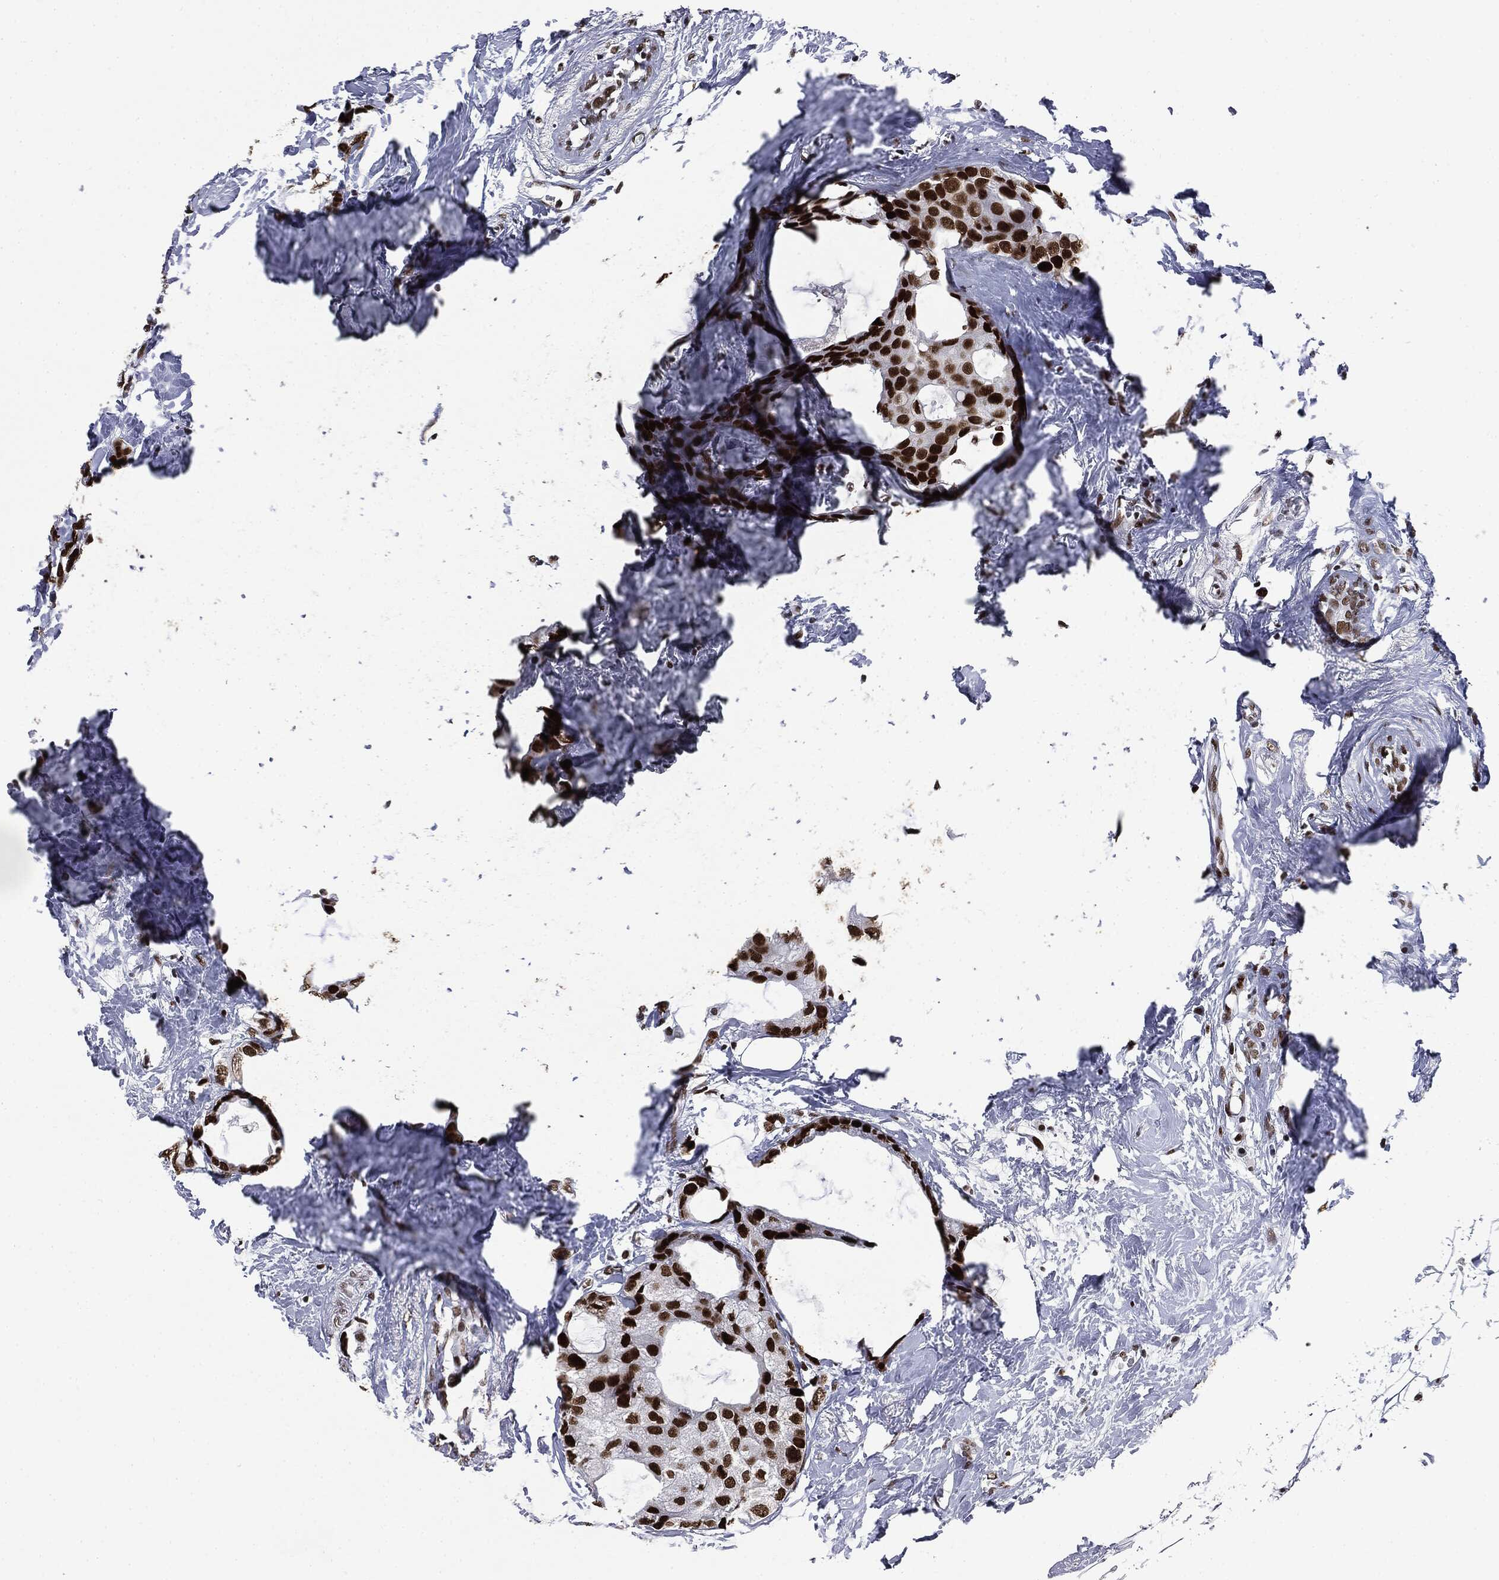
{"staining": {"intensity": "strong", "quantity": ">75%", "location": "nuclear"}, "tissue": "breast cancer", "cell_type": "Tumor cells", "image_type": "cancer", "snomed": [{"axis": "morphology", "description": "Duct carcinoma"}, {"axis": "topography", "description": "Breast"}], "caption": "A high amount of strong nuclear expression is appreciated in about >75% of tumor cells in breast cancer (intraductal carcinoma) tissue. The staining was performed using DAB (3,3'-diaminobenzidine) to visualize the protein expression in brown, while the nuclei were stained in blue with hematoxylin (Magnification: 20x).", "gene": "MSH2", "patient": {"sex": "female", "age": 45}}